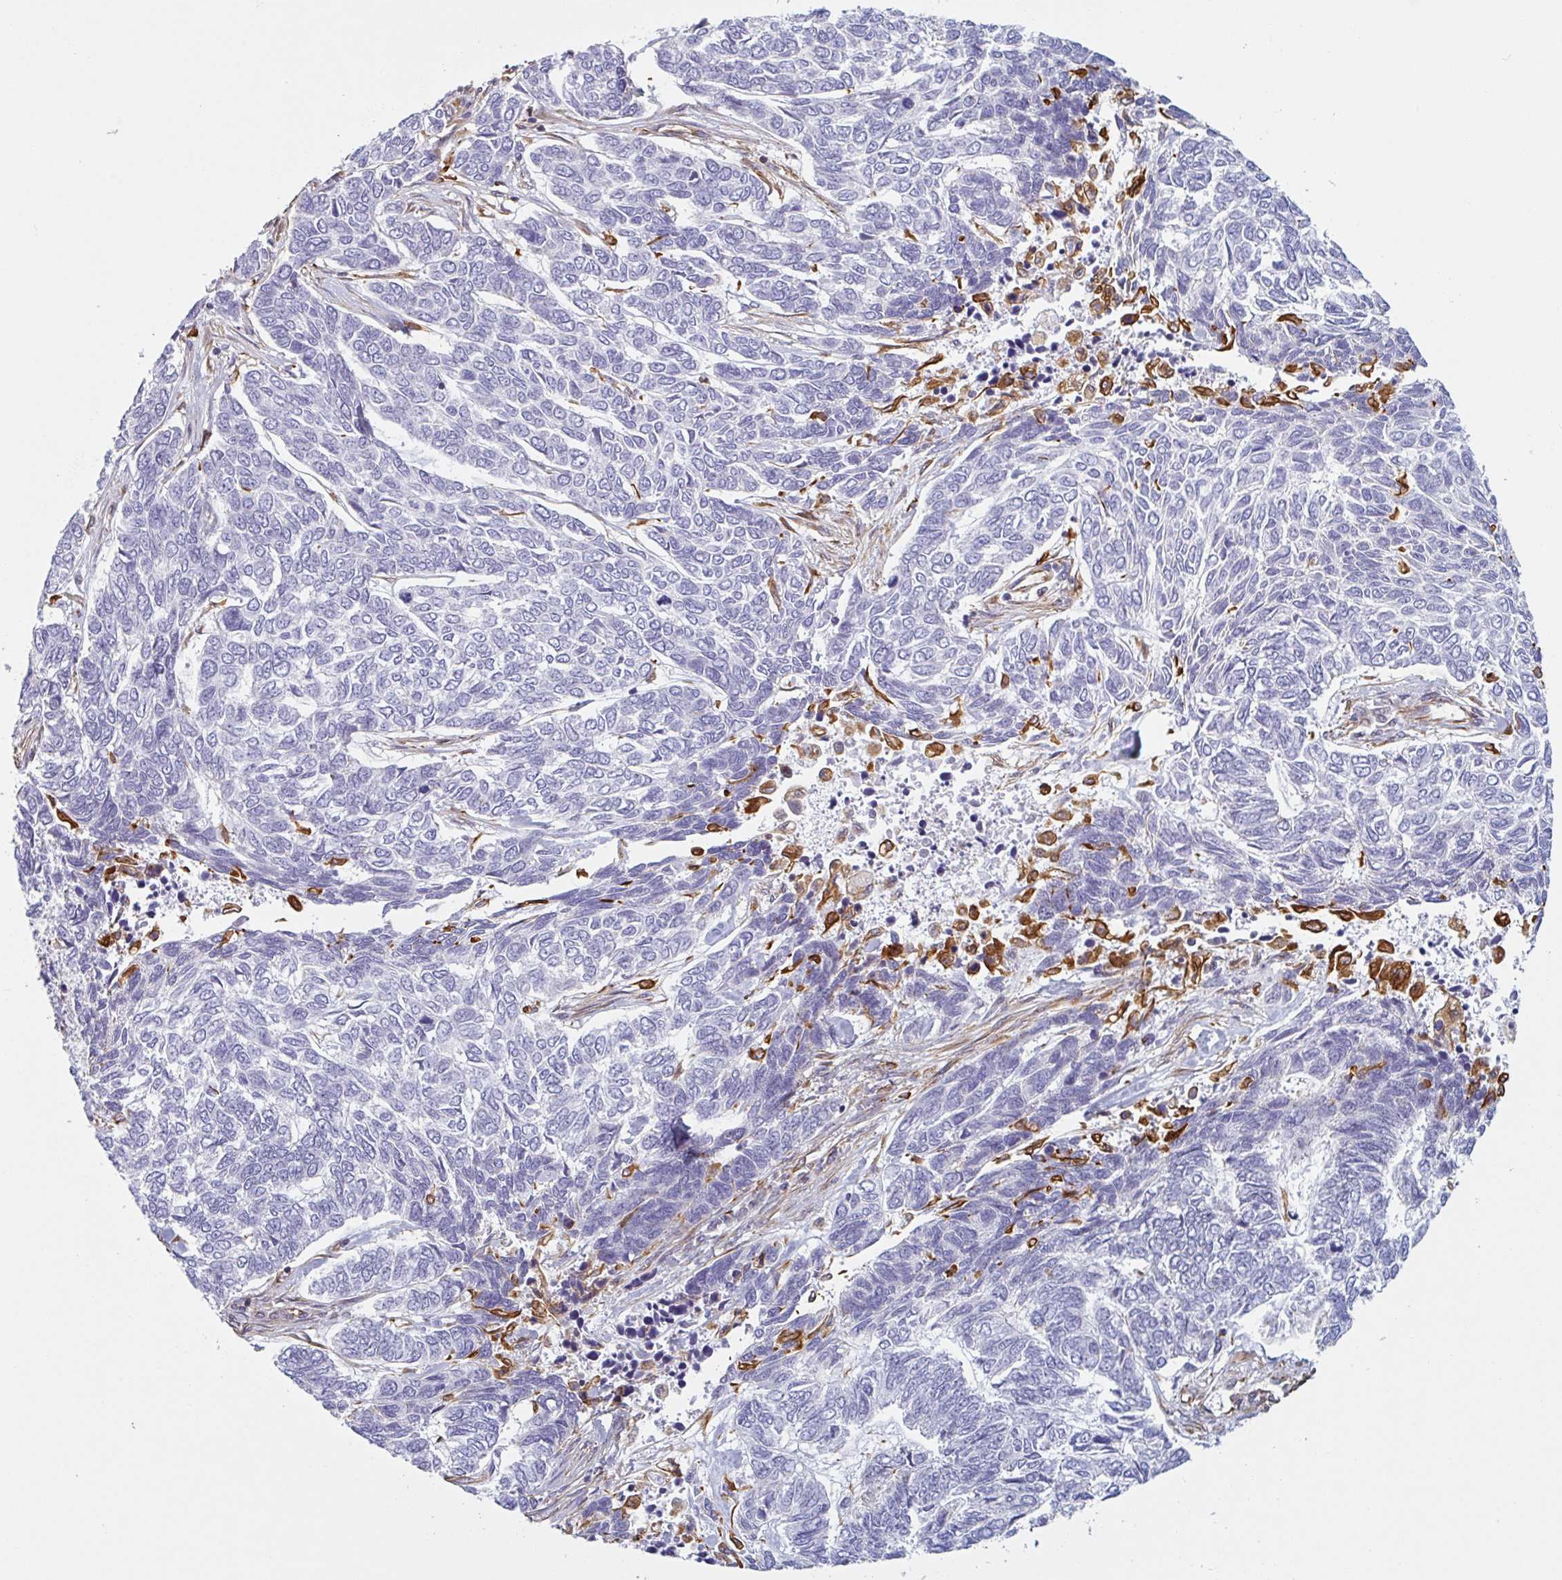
{"staining": {"intensity": "negative", "quantity": "none", "location": "none"}, "tissue": "skin cancer", "cell_type": "Tumor cells", "image_type": "cancer", "snomed": [{"axis": "morphology", "description": "Basal cell carcinoma"}, {"axis": "topography", "description": "Skin"}], "caption": "This is a histopathology image of IHC staining of skin cancer (basal cell carcinoma), which shows no positivity in tumor cells.", "gene": "PPFIA1", "patient": {"sex": "female", "age": 65}}